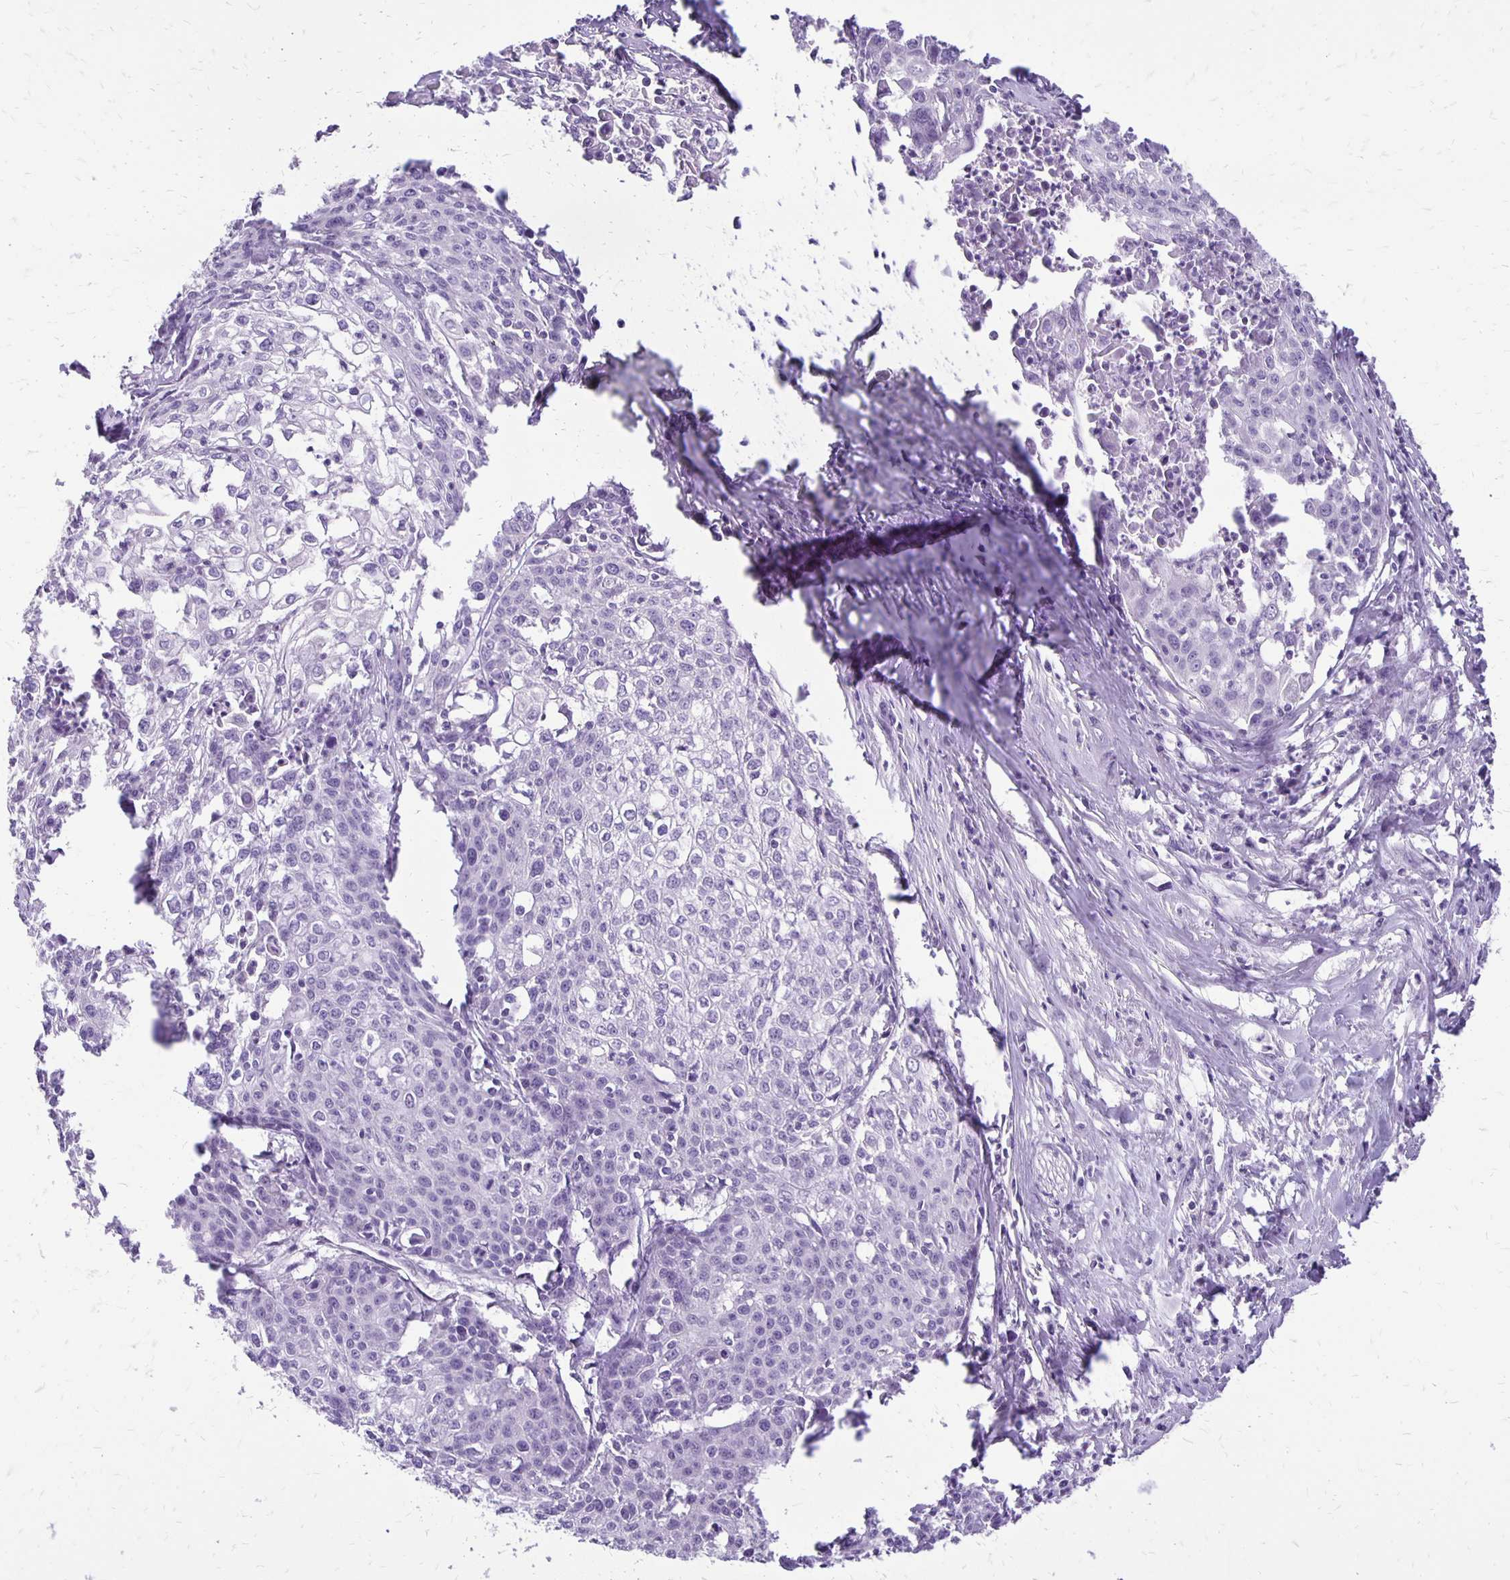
{"staining": {"intensity": "negative", "quantity": "none", "location": "none"}, "tissue": "cervical cancer", "cell_type": "Tumor cells", "image_type": "cancer", "snomed": [{"axis": "morphology", "description": "Squamous cell carcinoma, NOS"}, {"axis": "topography", "description": "Cervix"}], "caption": "A histopathology image of human cervical cancer is negative for staining in tumor cells.", "gene": "ANKRD45", "patient": {"sex": "female", "age": 39}}